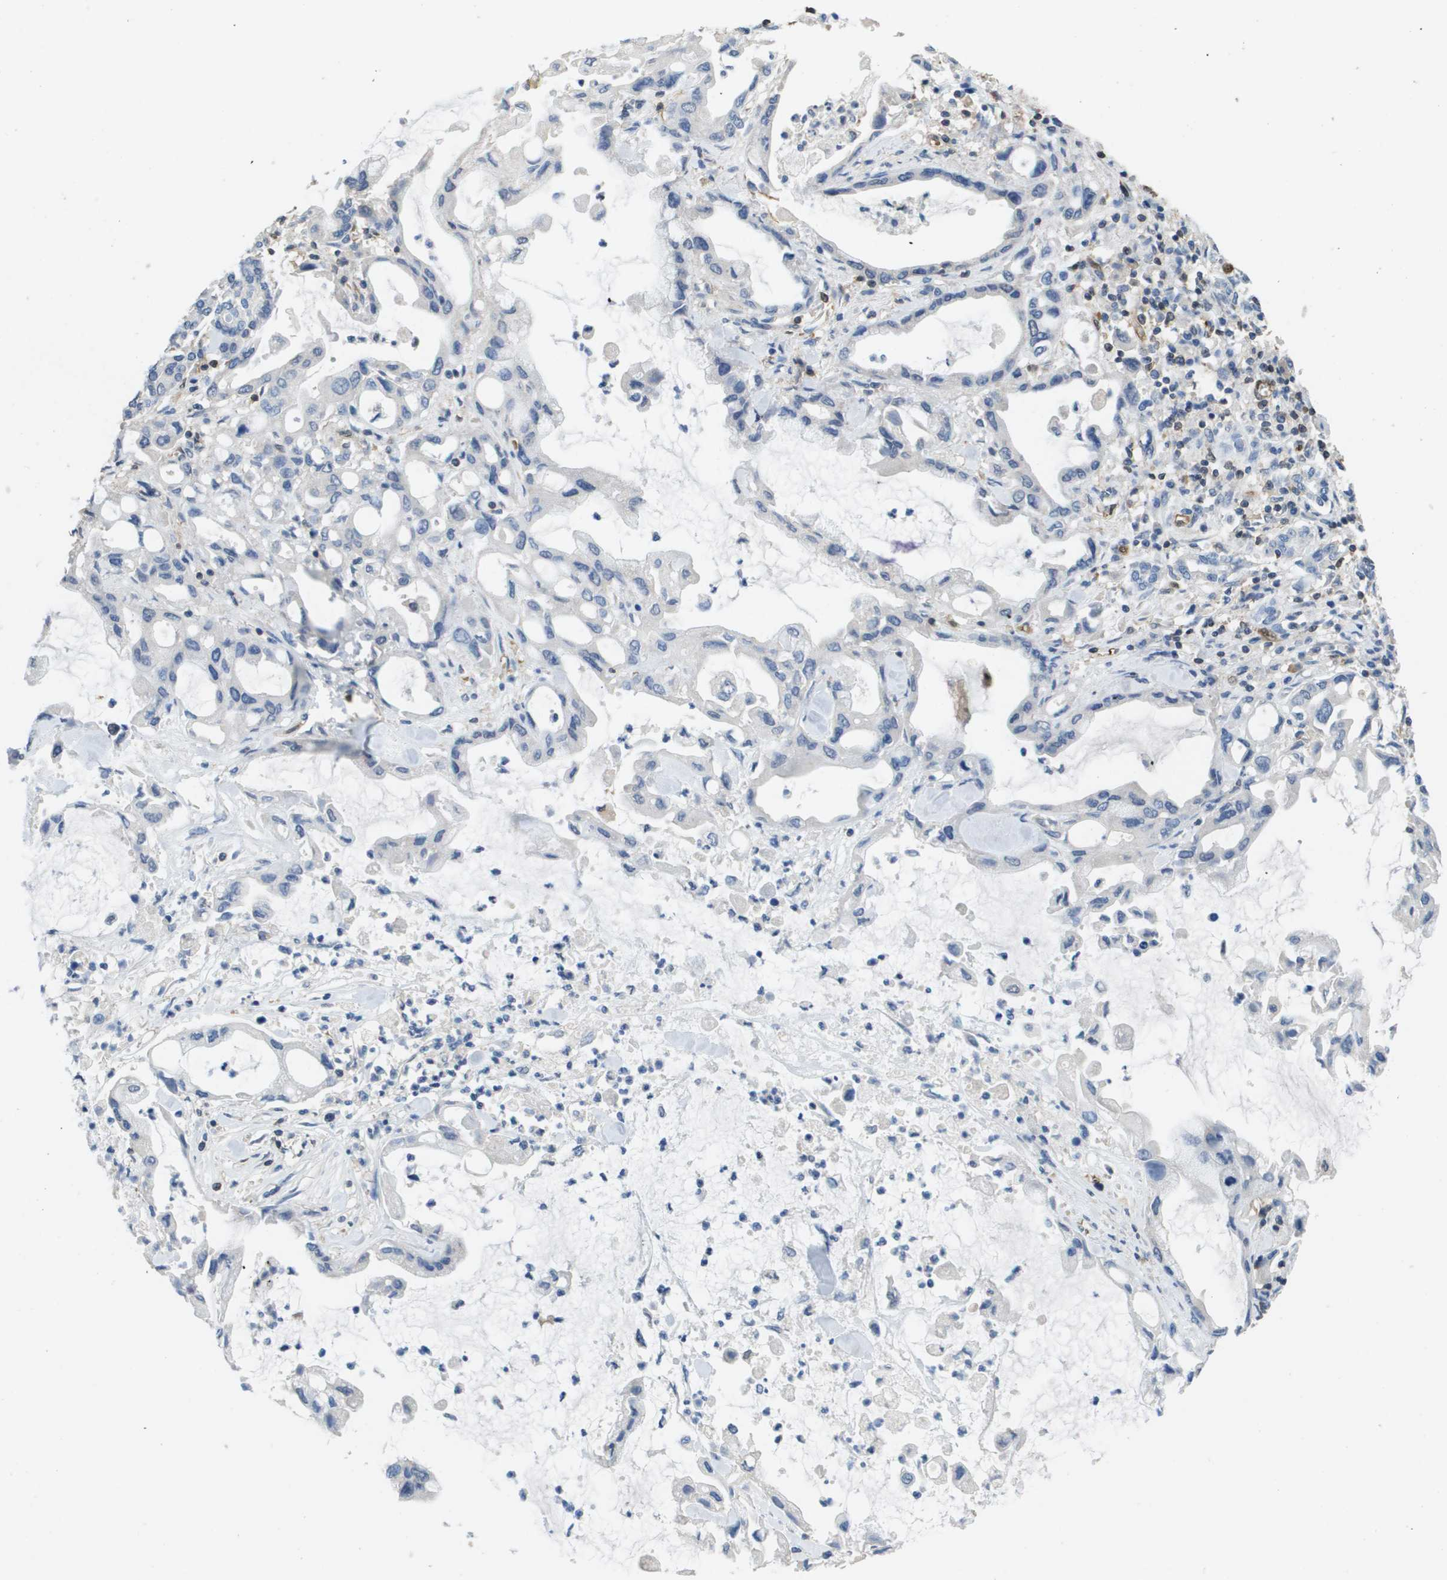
{"staining": {"intensity": "negative", "quantity": "none", "location": "none"}, "tissue": "pancreatic cancer", "cell_type": "Tumor cells", "image_type": "cancer", "snomed": [{"axis": "morphology", "description": "Adenocarcinoma, NOS"}, {"axis": "topography", "description": "Pancreas"}], "caption": "This is a micrograph of IHC staining of pancreatic adenocarcinoma, which shows no positivity in tumor cells.", "gene": "FABP5", "patient": {"sex": "female", "age": 57}}